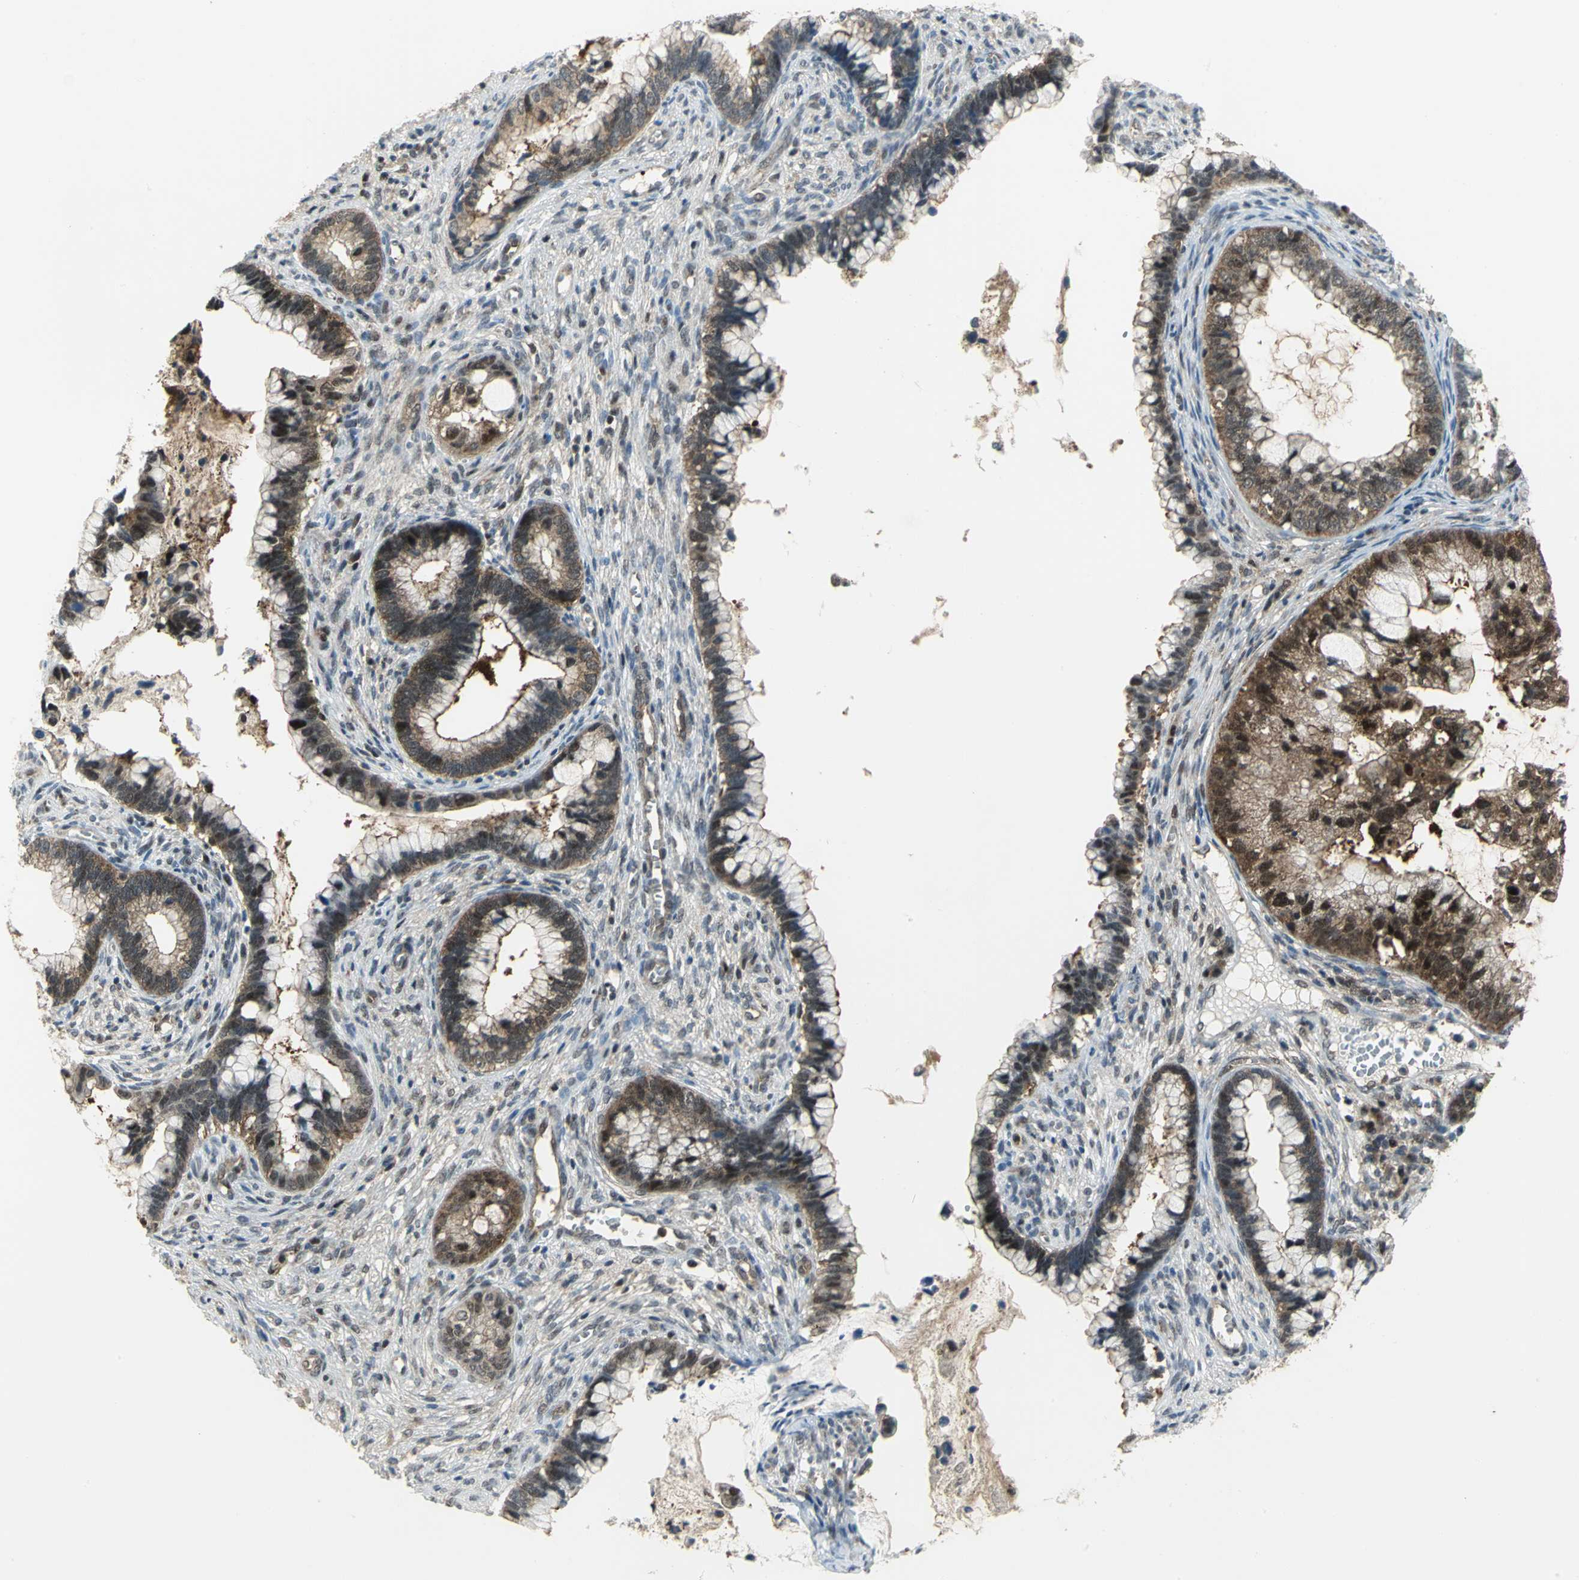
{"staining": {"intensity": "moderate", "quantity": ">75%", "location": "cytoplasmic/membranous"}, "tissue": "cervical cancer", "cell_type": "Tumor cells", "image_type": "cancer", "snomed": [{"axis": "morphology", "description": "Adenocarcinoma, NOS"}, {"axis": "topography", "description": "Cervix"}], "caption": "DAB (3,3'-diaminobenzidine) immunohistochemical staining of adenocarcinoma (cervical) shows moderate cytoplasmic/membranous protein expression in approximately >75% of tumor cells.", "gene": "PSMA4", "patient": {"sex": "female", "age": 44}}